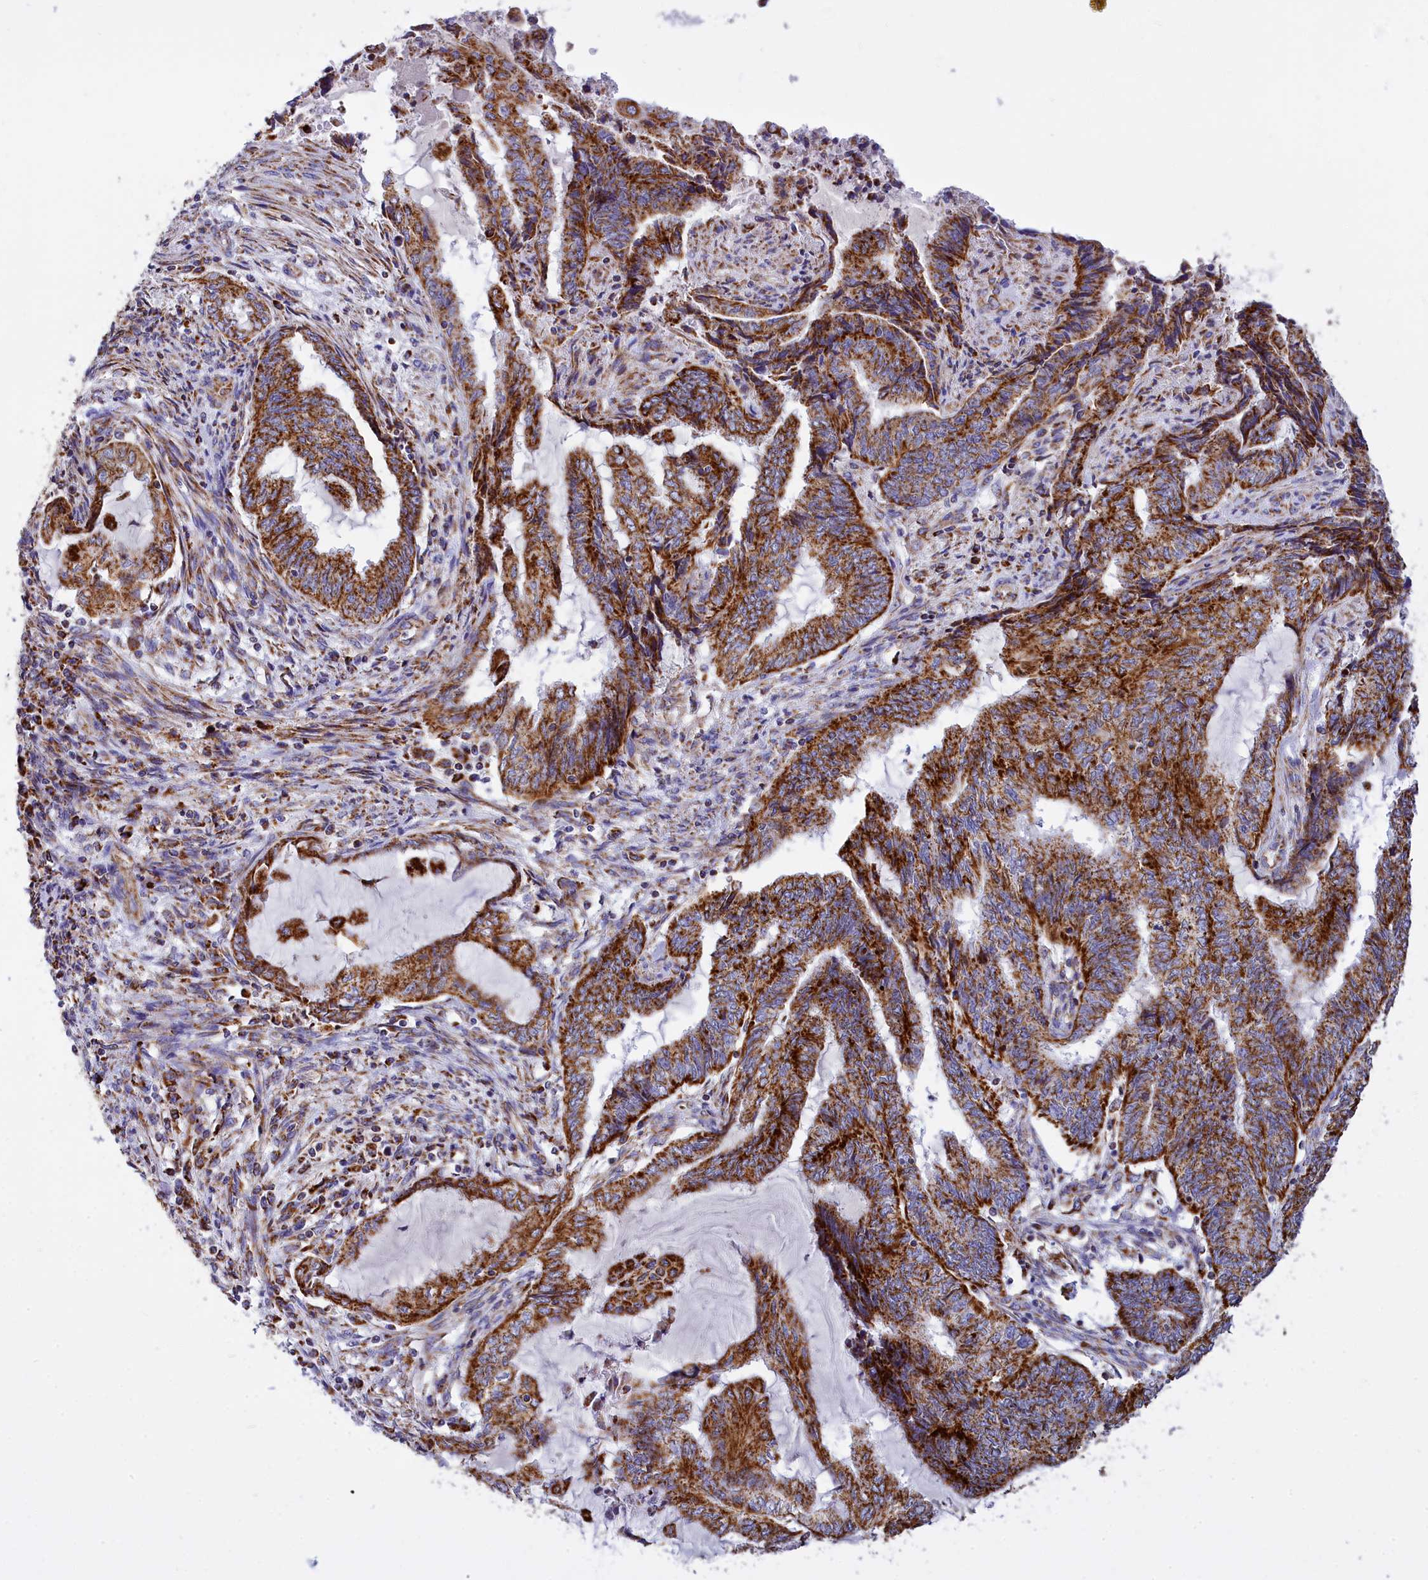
{"staining": {"intensity": "strong", "quantity": ">75%", "location": "cytoplasmic/membranous"}, "tissue": "endometrial cancer", "cell_type": "Tumor cells", "image_type": "cancer", "snomed": [{"axis": "morphology", "description": "Adenocarcinoma, NOS"}, {"axis": "topography", "description": "Uterus"}, {"axis": "topography", "description": "Endometrium"}], "caption": "Brown immunohistochemical staining in human endometrial adenocarcinoma shows strong cytoplasmic/membranous positivity in about >75% of tumor cells.", "gene": "VDAC2", "patient": {"sex": "female", "age": 70}}